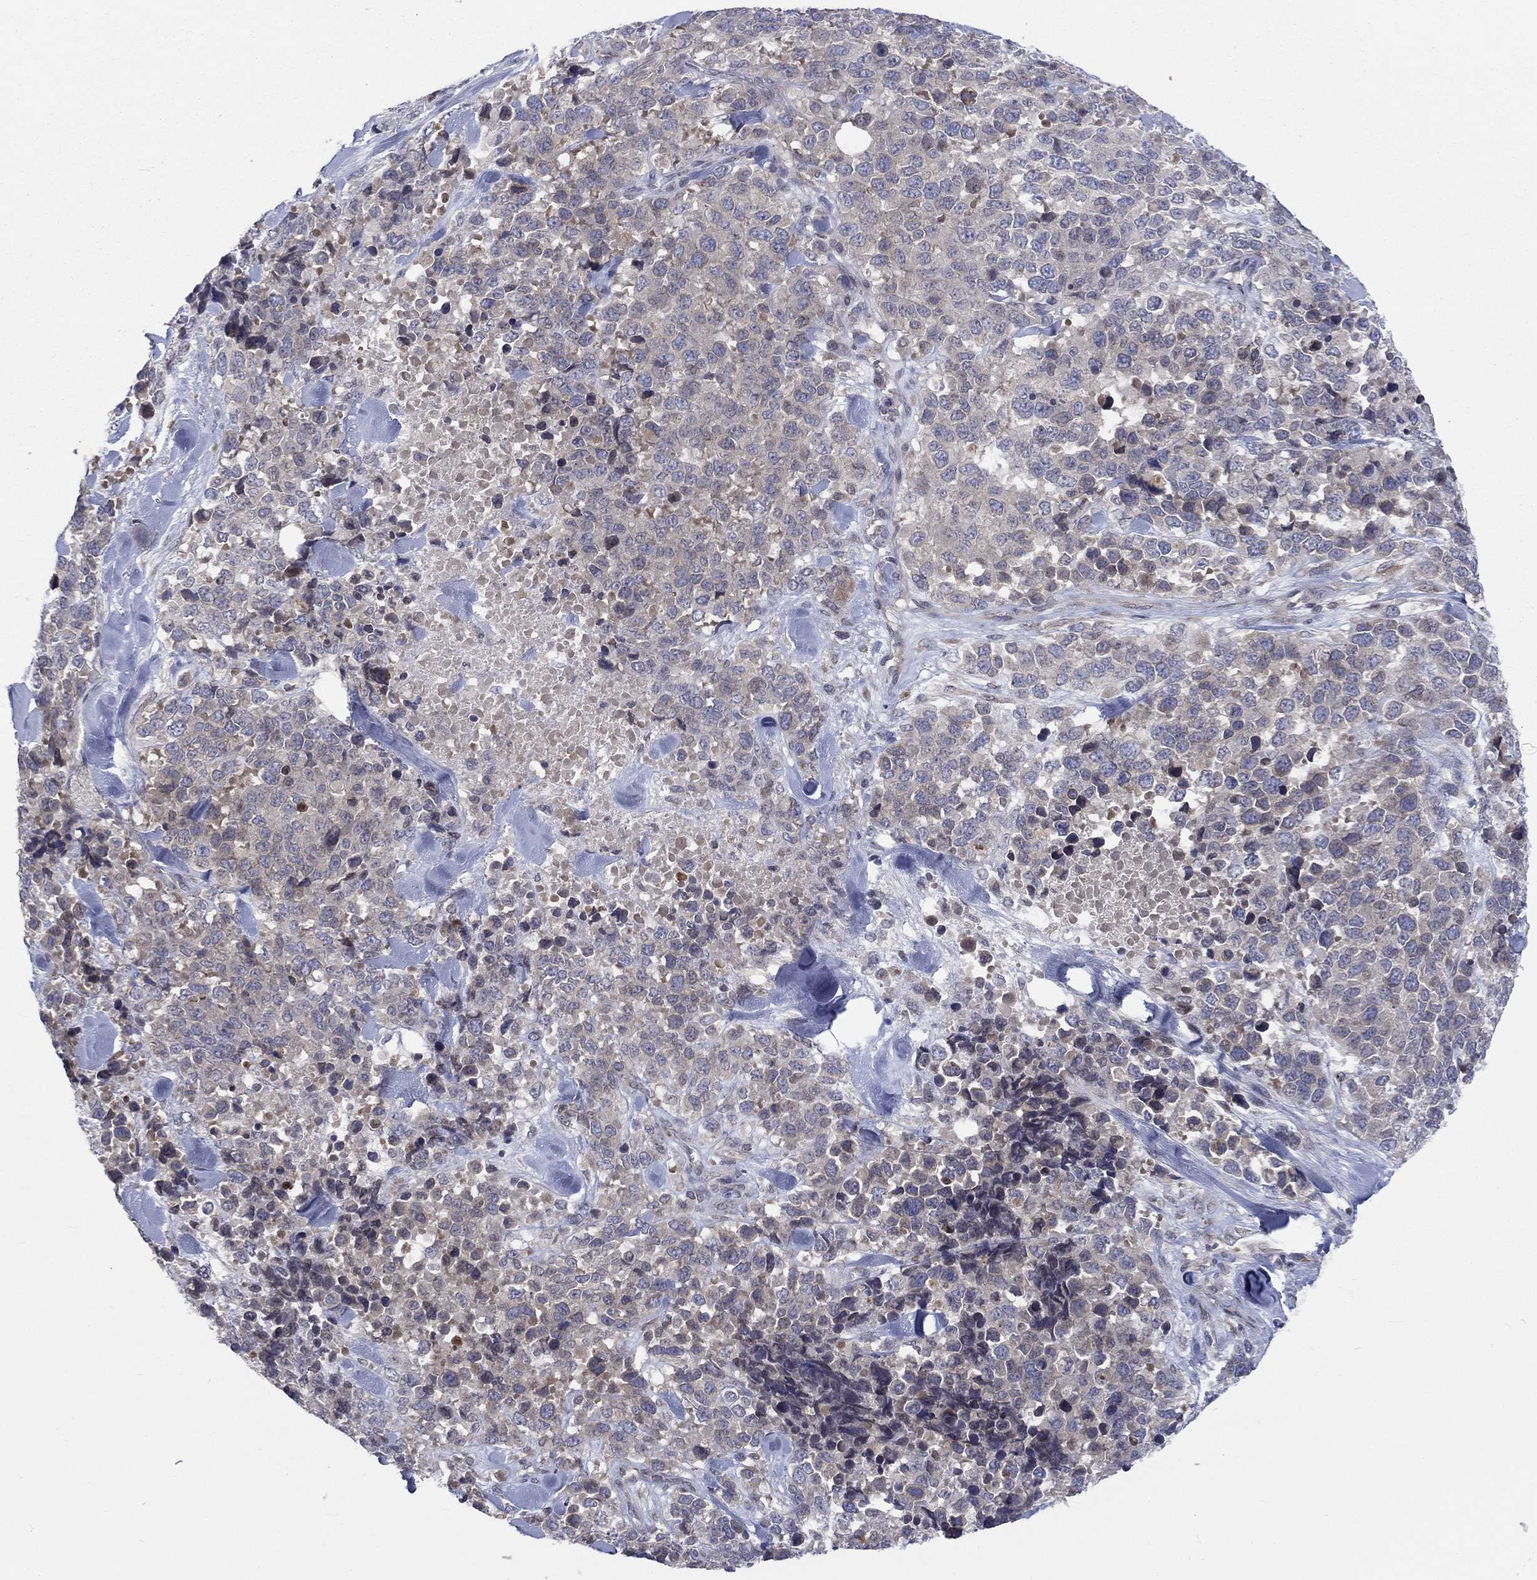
{"staining": {"intensity": "negative", "quantity": "none", "location": "none"}, "tissue": "melanoma", "cell_type": "Tumor cells", "image_type": "cancer", "snomed": [{"axis": "morphology", "description": "Malignant melanoma, Metastatic site"}, {"axis": "topography", "description": "Skin"}], "caption": "The image shows no significant staining in tumor cells of melanoma.", "gene": "CETN3", "patient": {"sex": "male", "age": 84}}